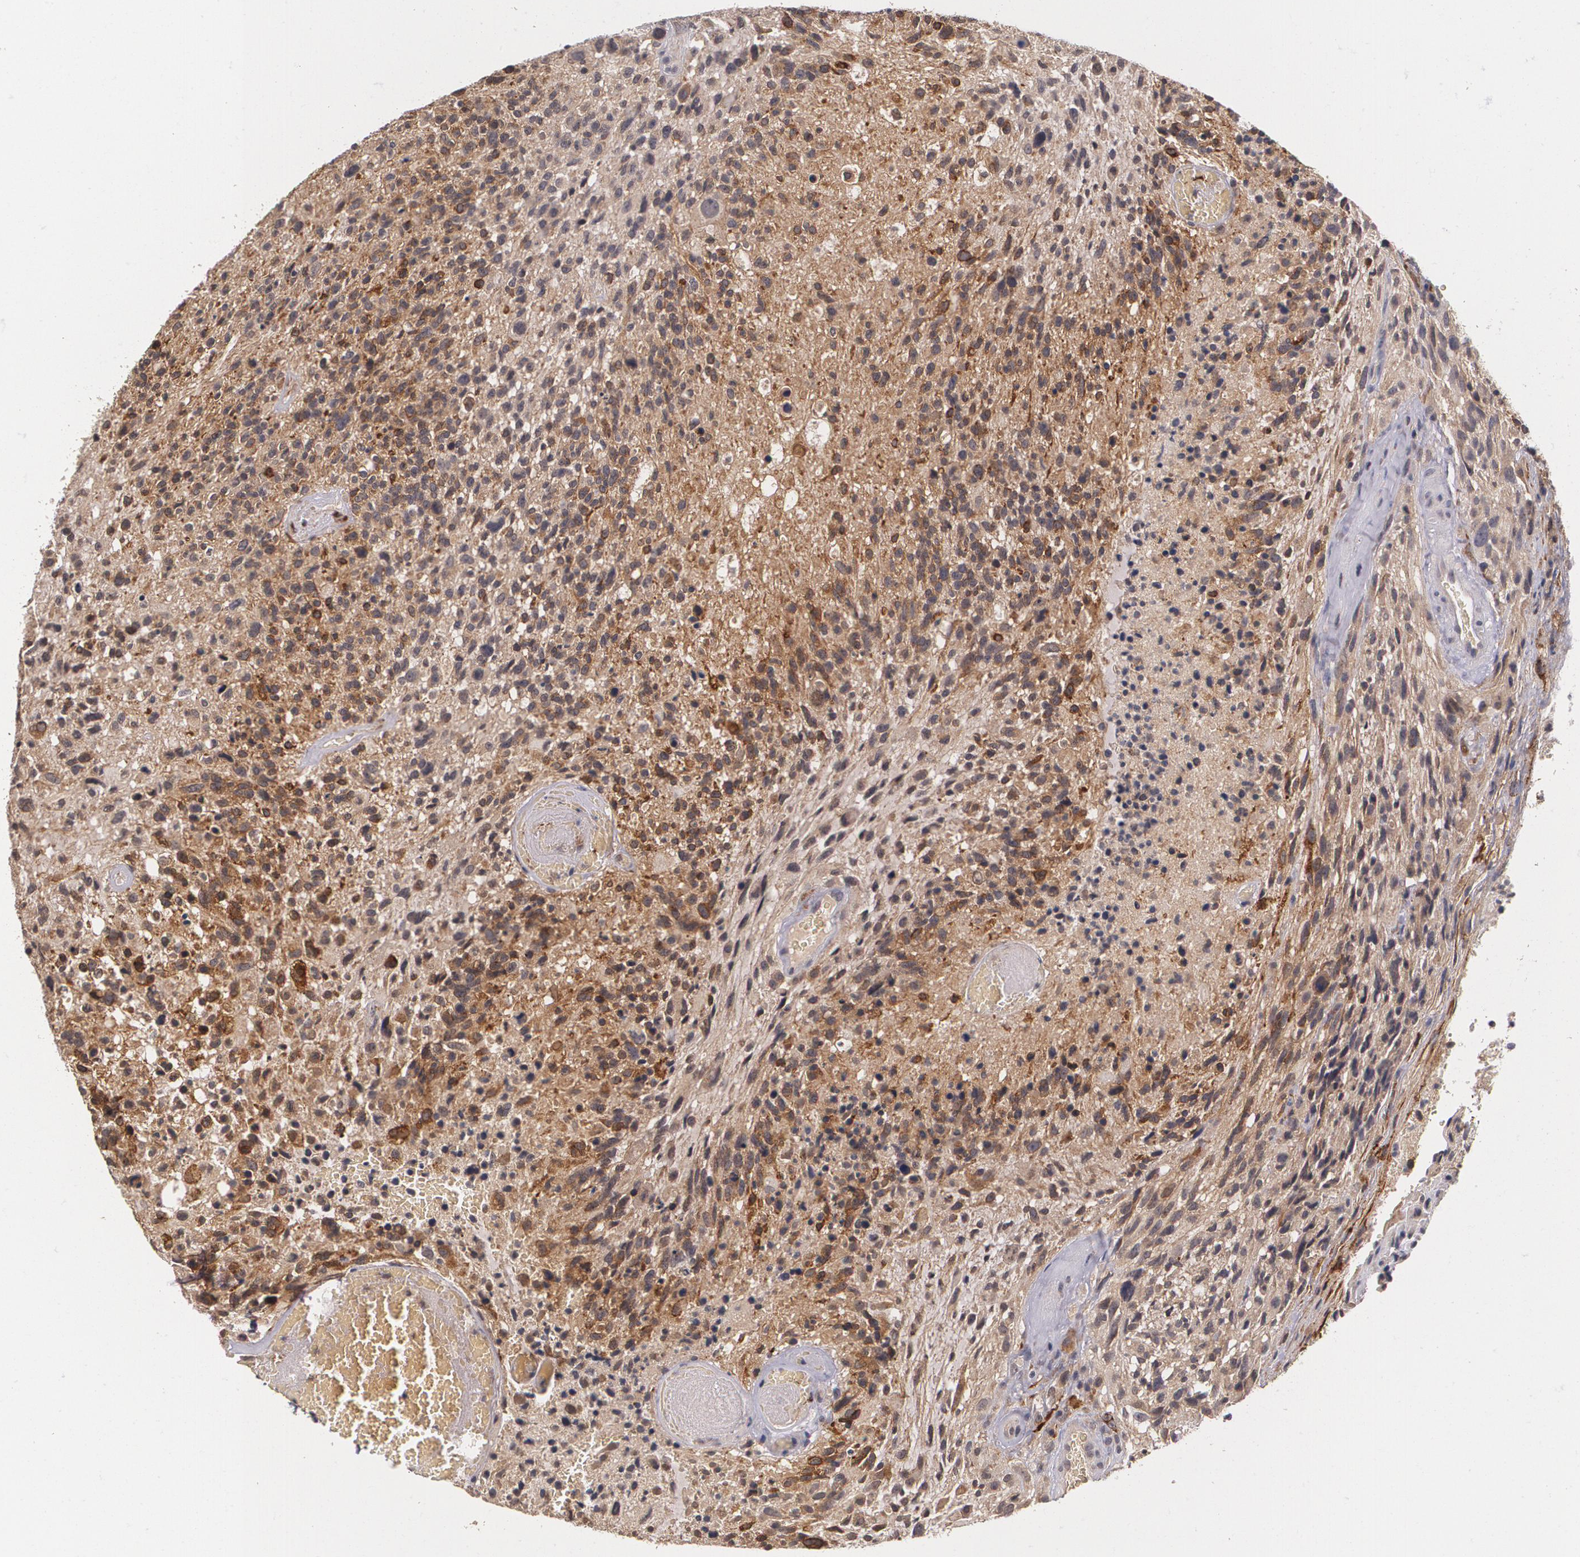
{"staining": {"intensity": "moderate", "quantity": "25%-75%", "location": "cytoplasmic/membranous"}, "tissue": "glioma", "cell_type": "Tumor cells", "image_type": "cancer", "snomed": [{"axis": "morphology", "description": "Glioma, malignant, High grade"}, {"axis": "topography", "description": "Brain"}], "caption": "Tumor cells show medium levels of moderate cytoplasmic/membranous expression in about 25%-75% of cells in human glioma. Immunohistochemistry (ihc) stains the protein in brown and the nuclei are stained blue.", "gene": "IFNGR2", "patient": {"sex": "male", "age": 72}}